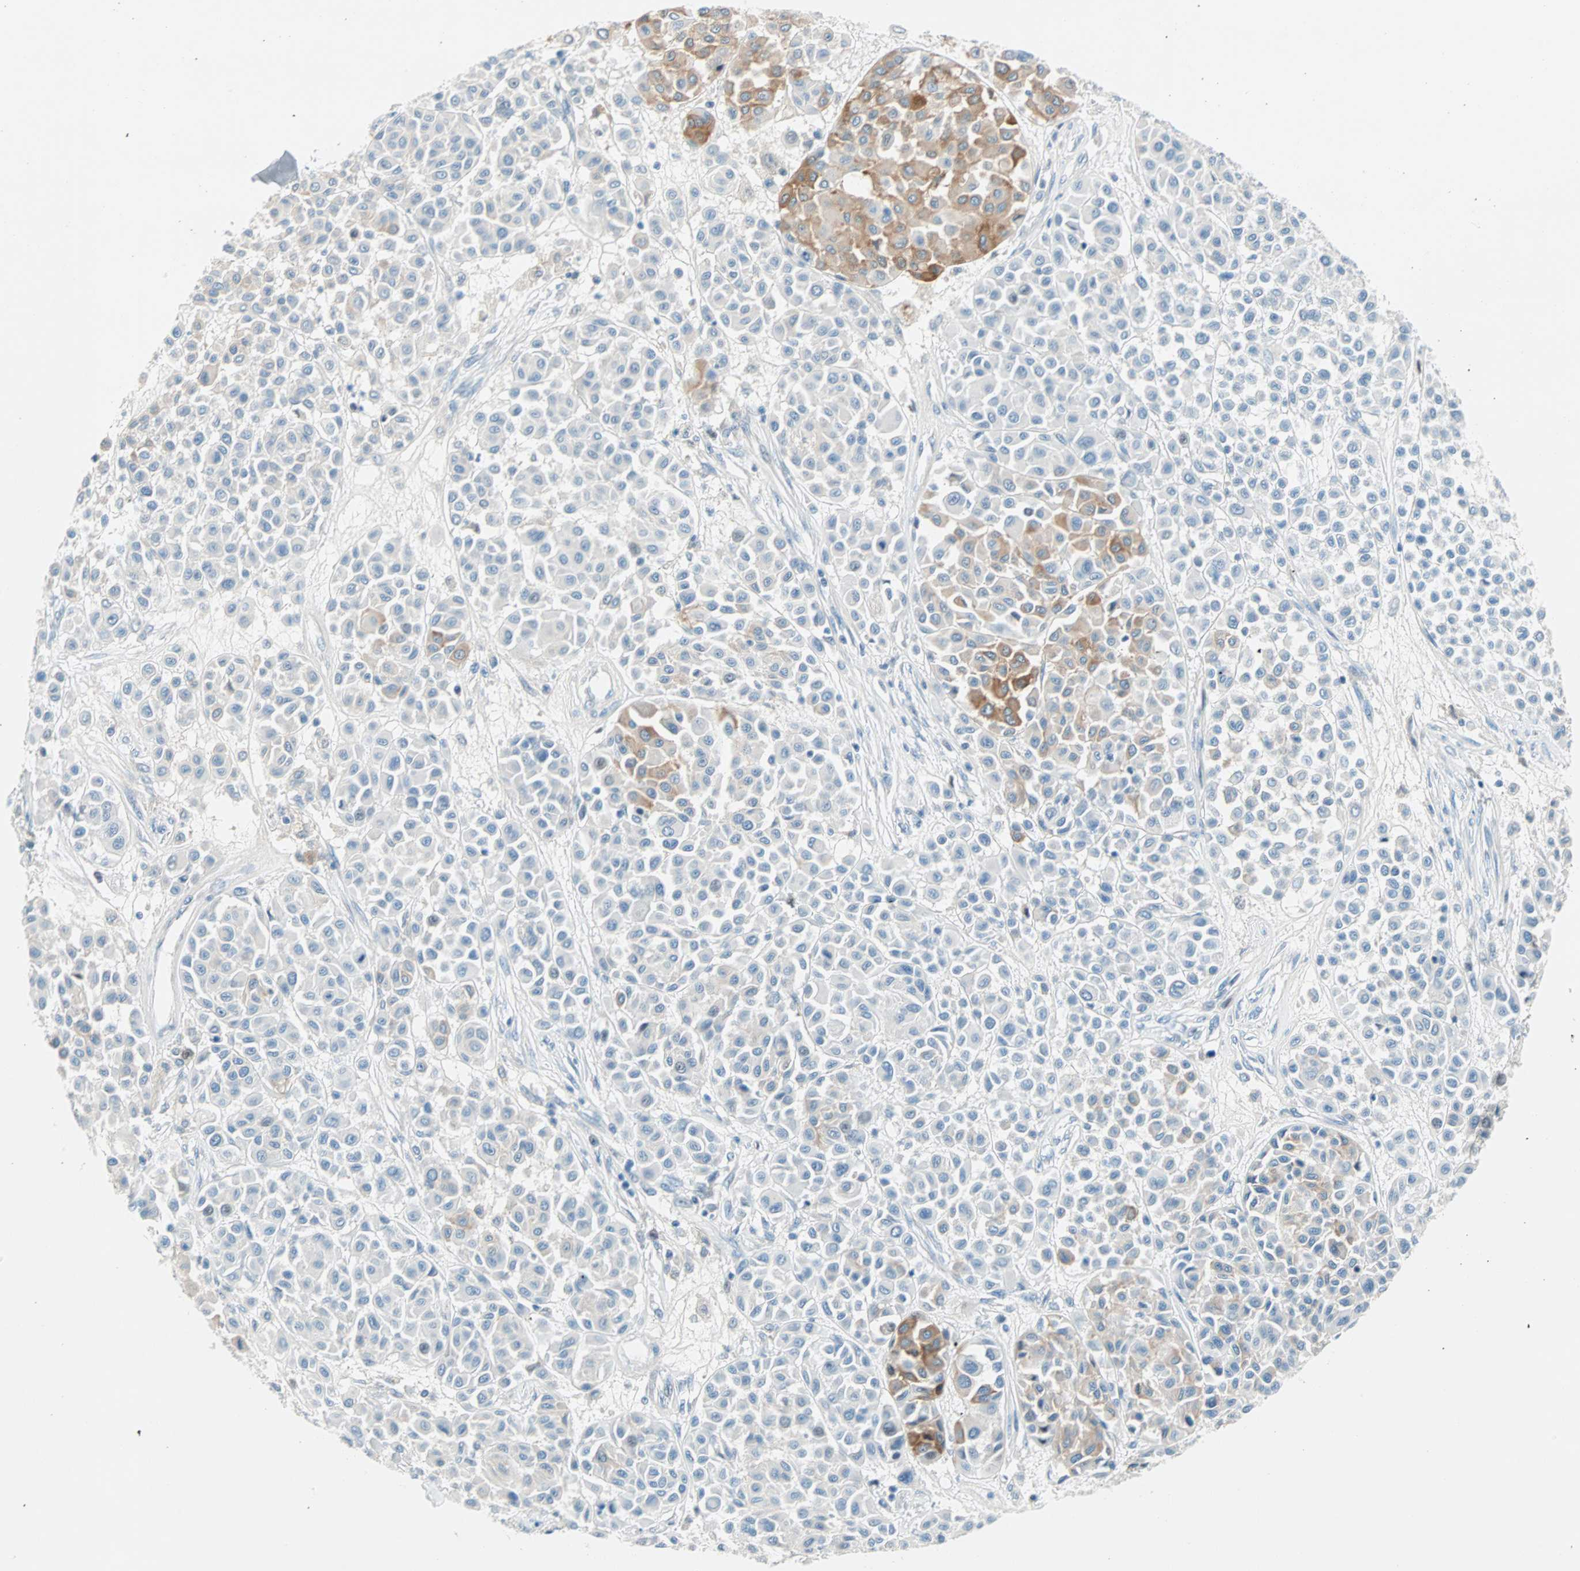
{"staining": {"intensity": "moderate", "quantity": "<25%", "location": "cytoplasmic/membranous"}, "tissue": "melanoma", "cell_type": "Tumor cells", "image_type": "cancer", "snomed": [{"axis": "morphology", "description": "Malignant melanoma, Metastatic site"}, {"axis": "topography", "description": "Soft tissue"}], "caption": "Immunohistochemical staining of malignant melanoma (metastatic site) exhibits moderate cytoplasmic/membranous protein staining in about <25% of tumor cells.", "gene": "TMEM163", "patient": {"sex": "male", "age": 41}}